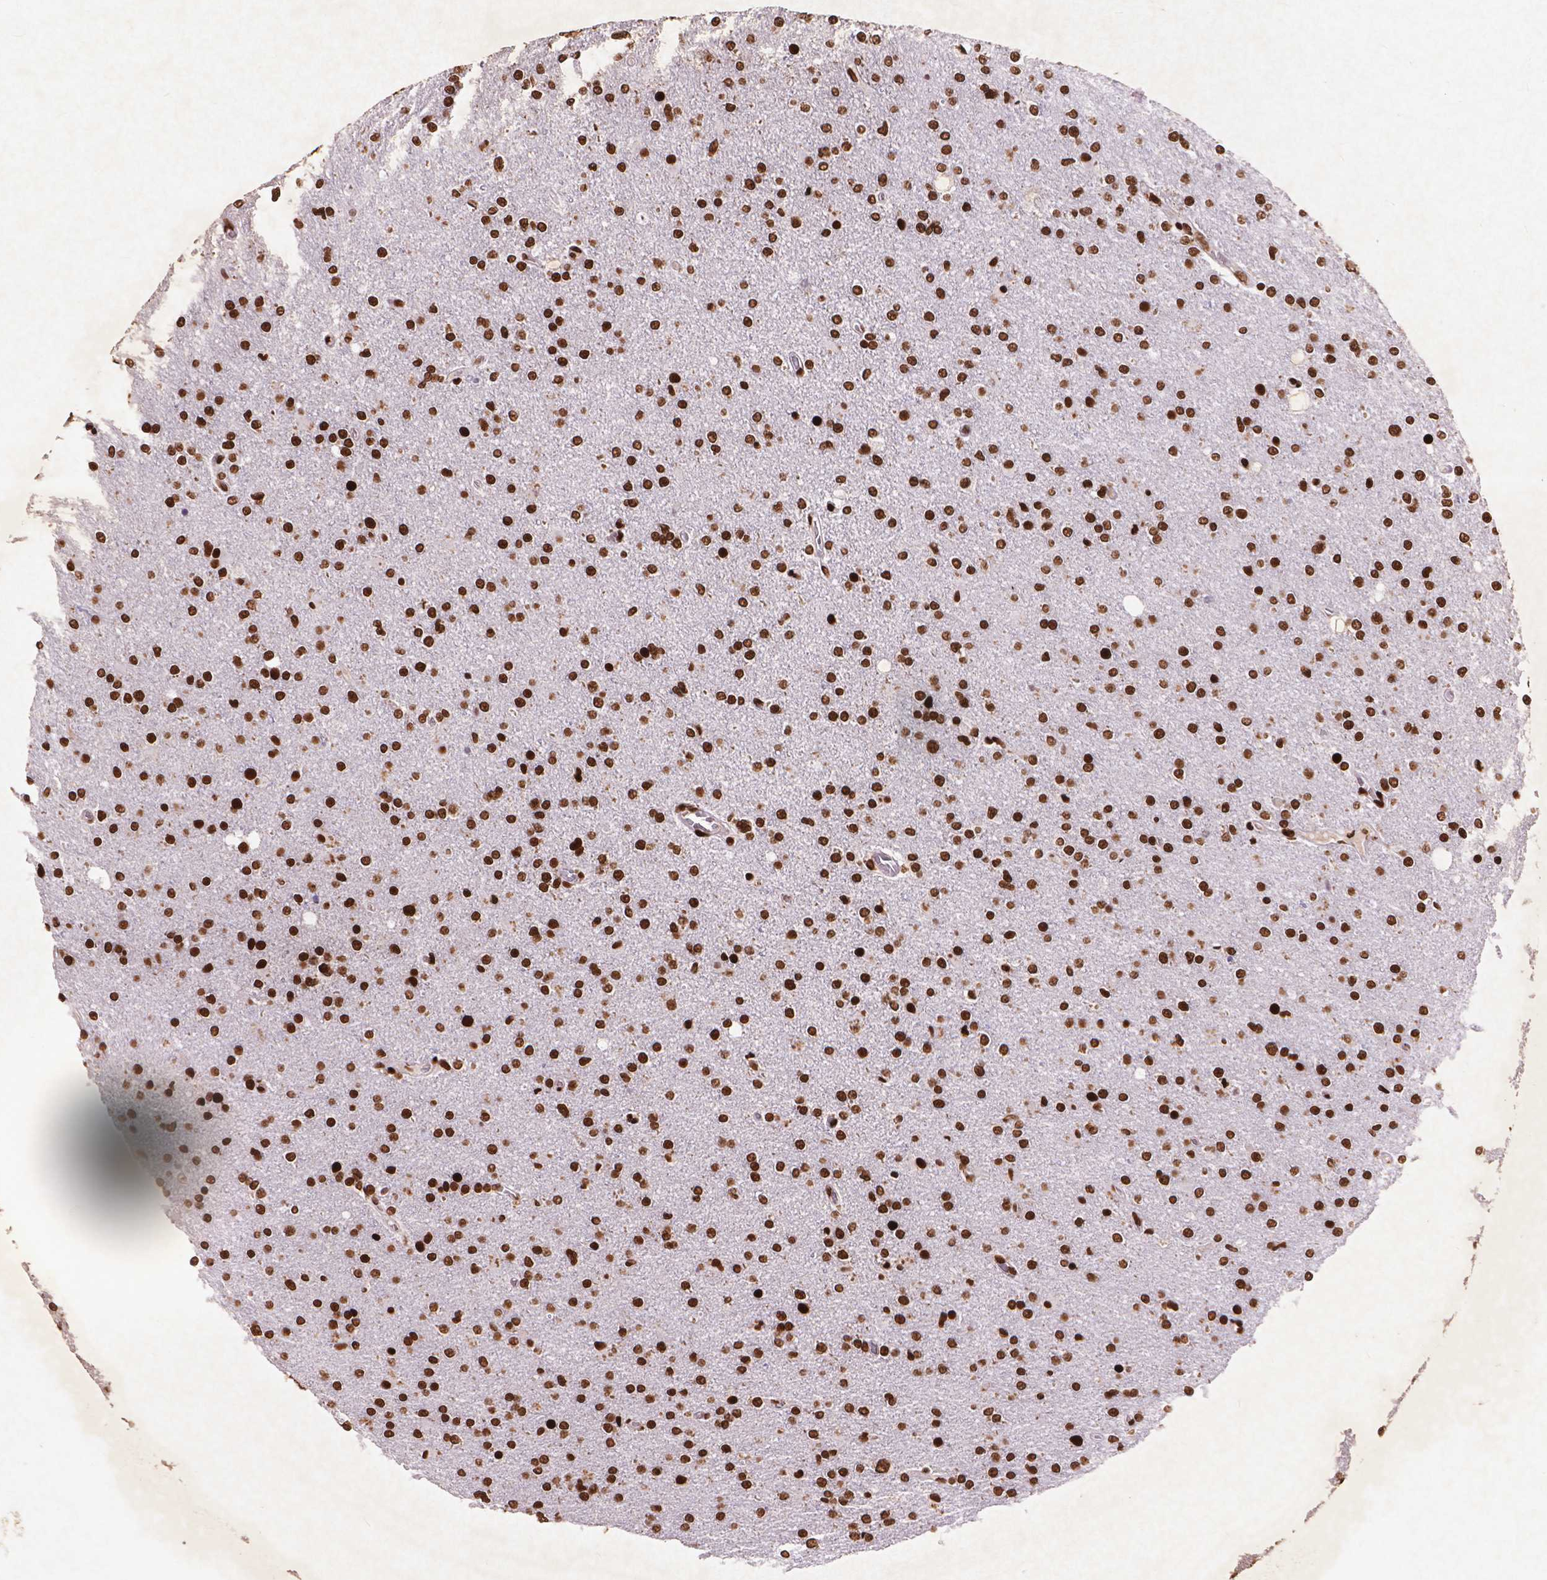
{"staining": {"intensity": "strong", "quantity": ">75%", "location": "nuclear"}, "tissue": "glioma", "cell_type": "Tumor cells", "image_type": "cancer", "snomed": [{"axis": "morphology", "description": "Glioma, malignant, High grade"}, {"axis": "topography", "description": "Cerebral cortex"}], "caption": "An image of human high-grade glioma (malignant) stained for a protein displays strong nuclear brown staining in tumor cells. Immunohistochemistry stains the protein in brown and the nuclei are stained blue.", "gene": "CITED2", "patient": {"sex": "male", "age": 70}}